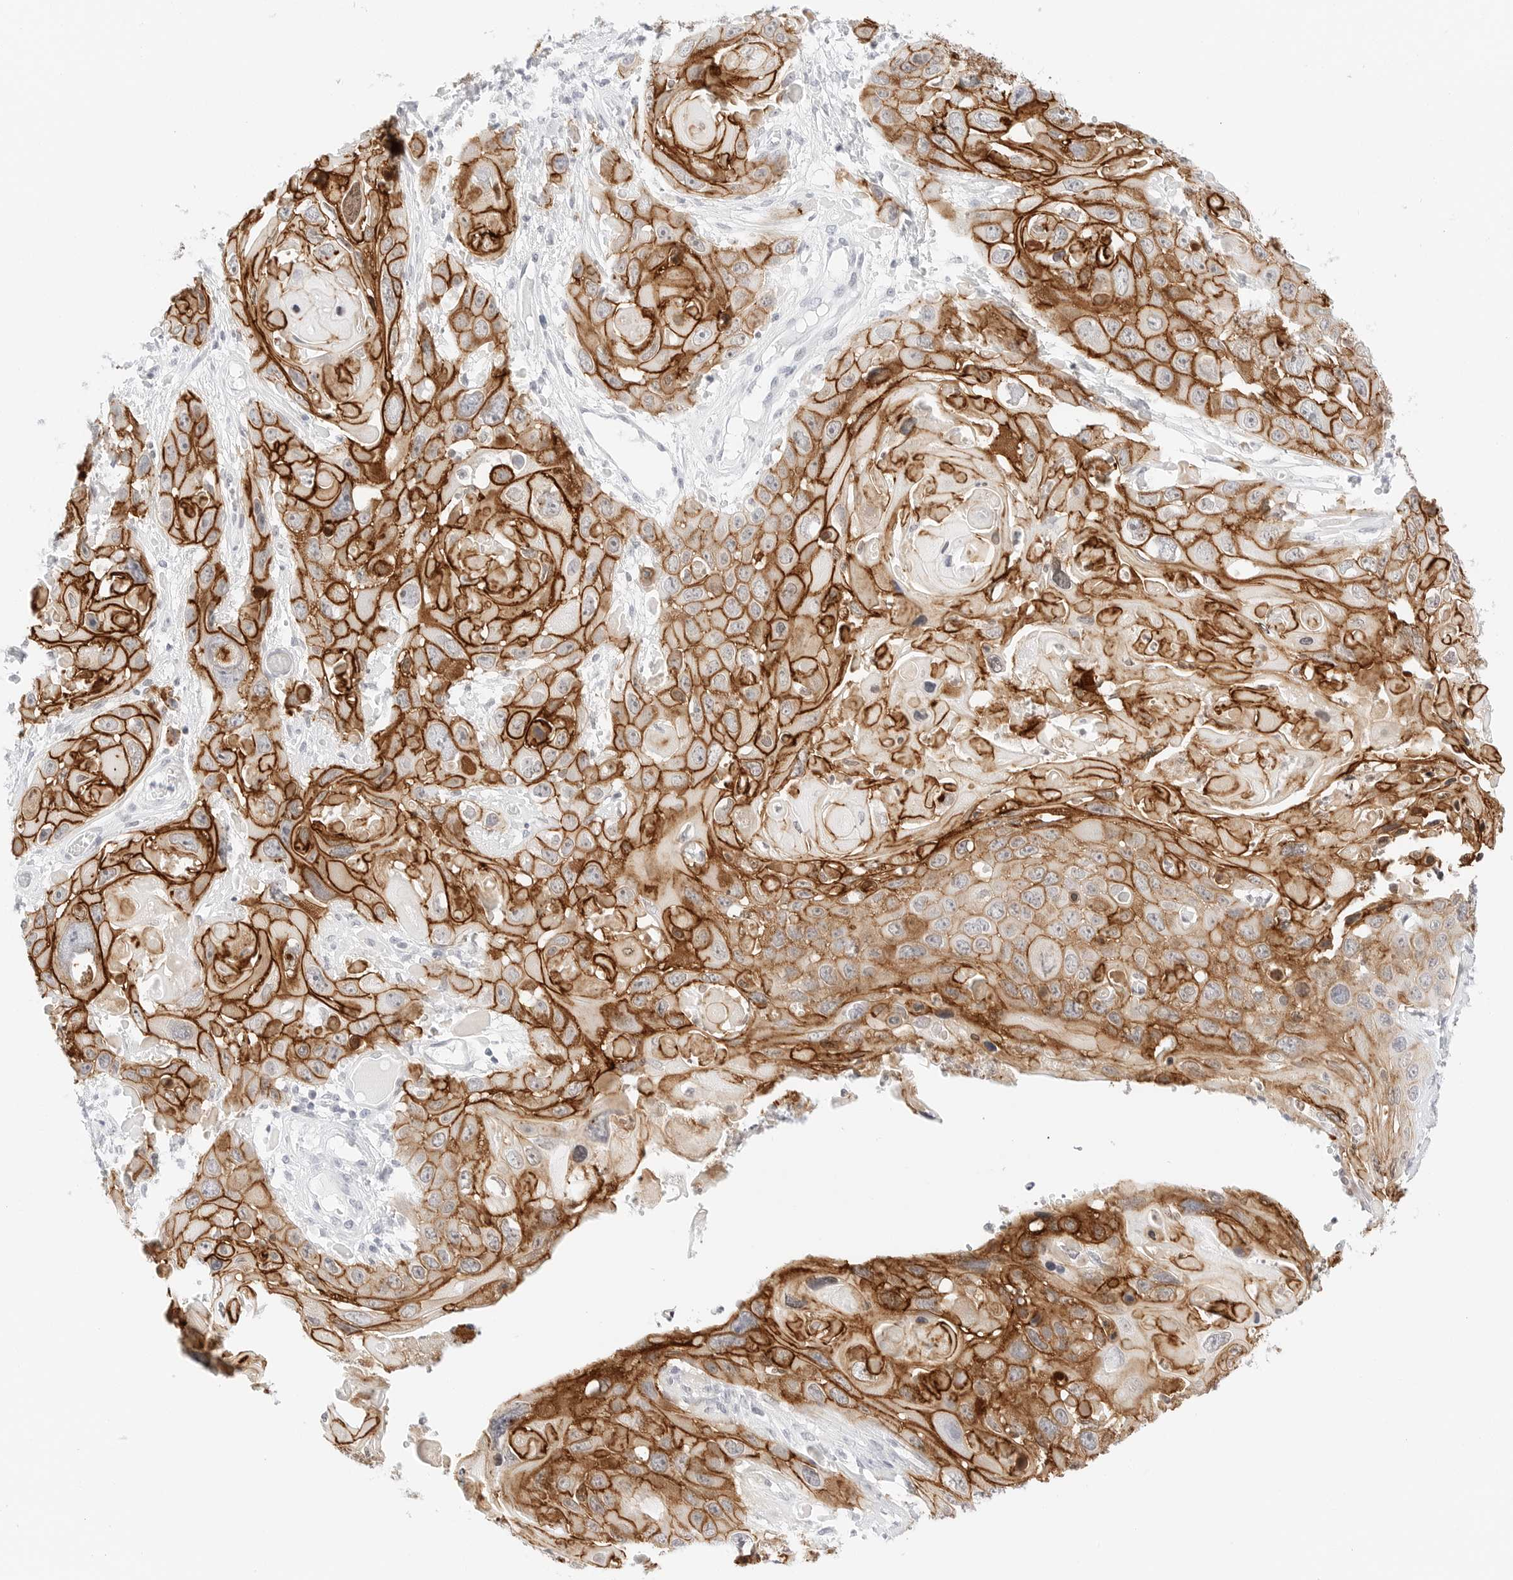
{"staining": {"intensity": "strong", "quantity": ">75%", "location": "cytoplasmic/membranous"}, "tissue": "skin cancer", "cell_type": "Tumor cells", "image_type": "cancer", "snomed": [{"axis": "morphology", "description": "Squamous cell carcinoma, NOS"}, {"axis": "topography", "description": "Skin"}], "caption": "Protein staining of skin cancer tissue exhibits strong cytoplasmic/membranous expression in approximately >75% of tumor cells.", "gene": "CDH1", "patient": {"sex": "male", "age": 55}}